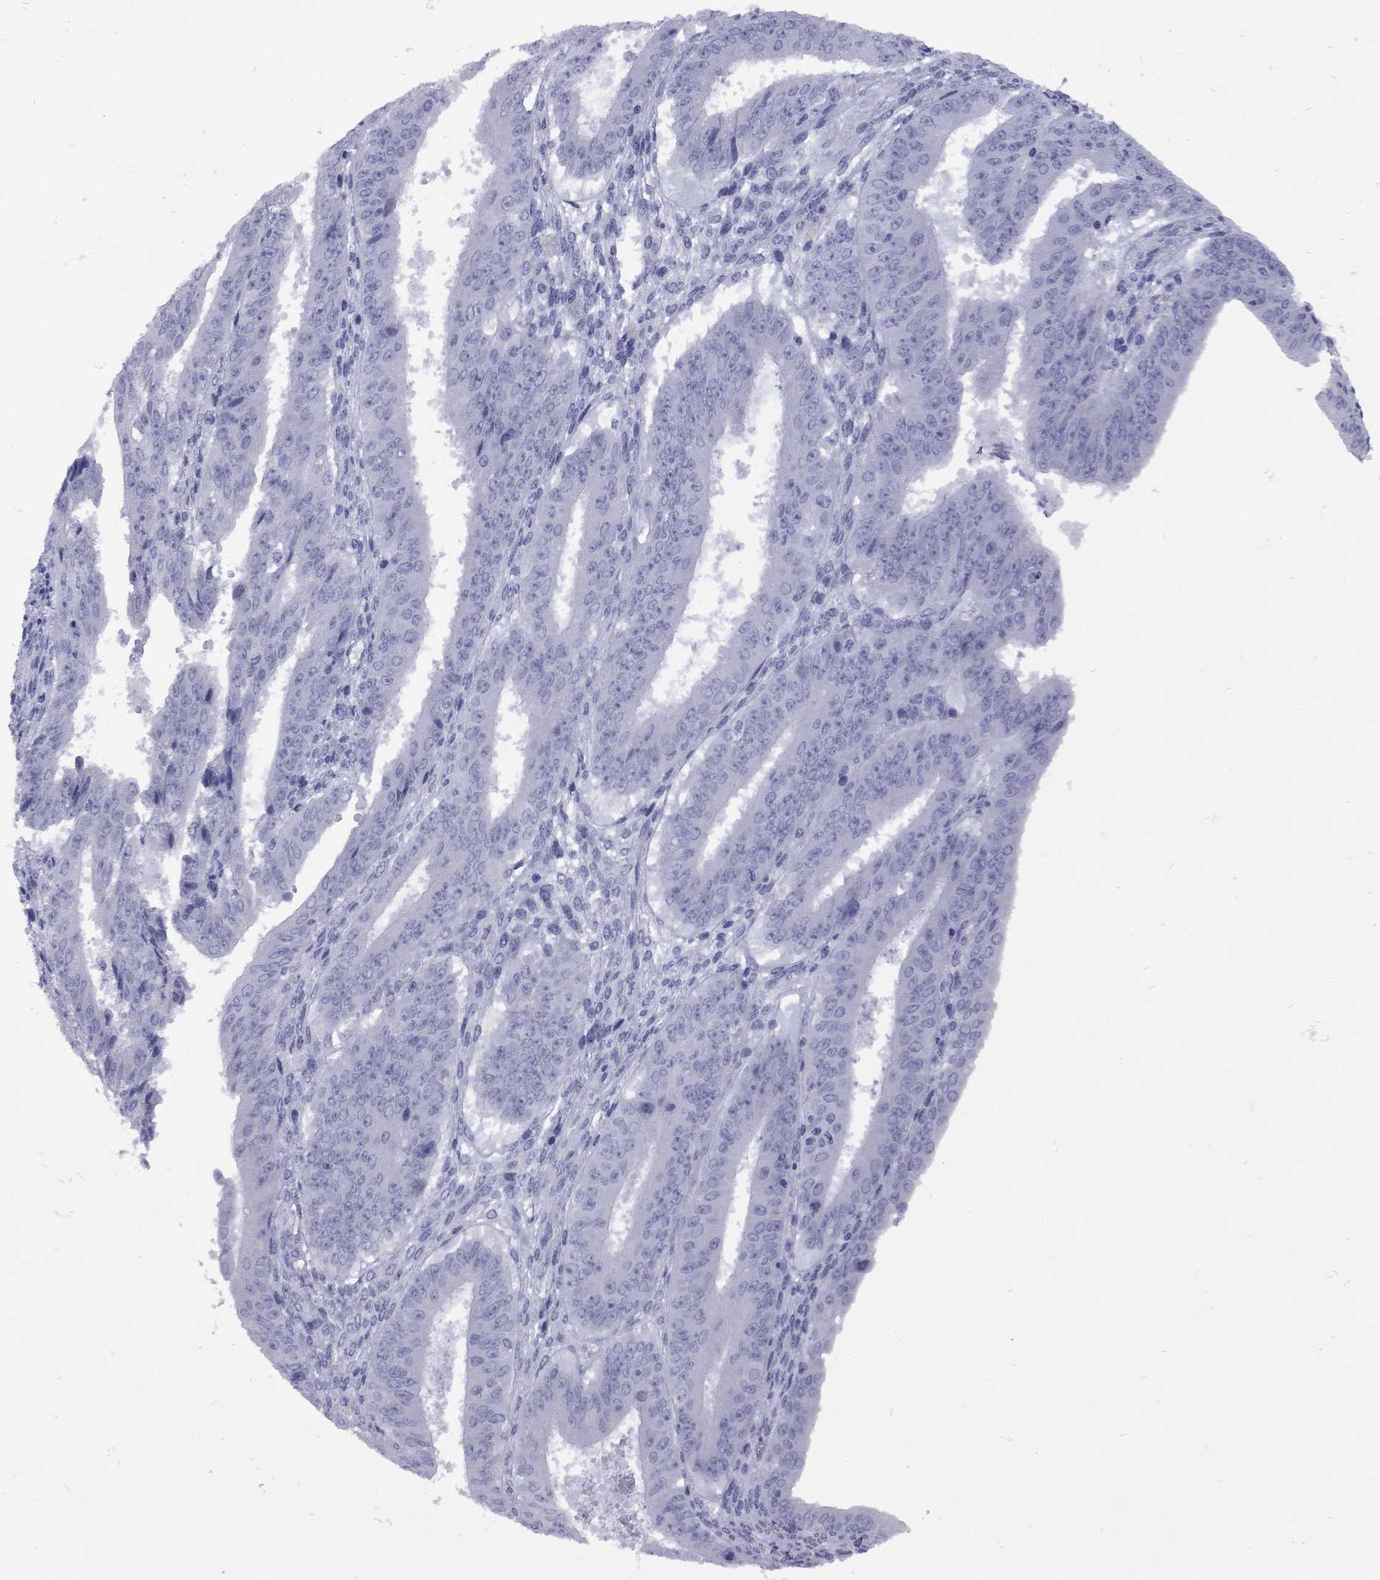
{"staining": {"intensity": "negative", "quantity": "none", "location": "none"}, "tissue": "ovarian cancer", "cell_type": "Tumor cells", "image_type": "cancer", "snomed": [{"axis": "morphology", "description": "Carcinoma, endometroid"}, {"axis": "topography", "description": "Ovary"}], "caption": "Ovarian cancer stained for a protein using immunohistochemistry shows no staining tumor cells.", "gene": "EPPIN", "patient": {"sex": "female", "age": 42}}